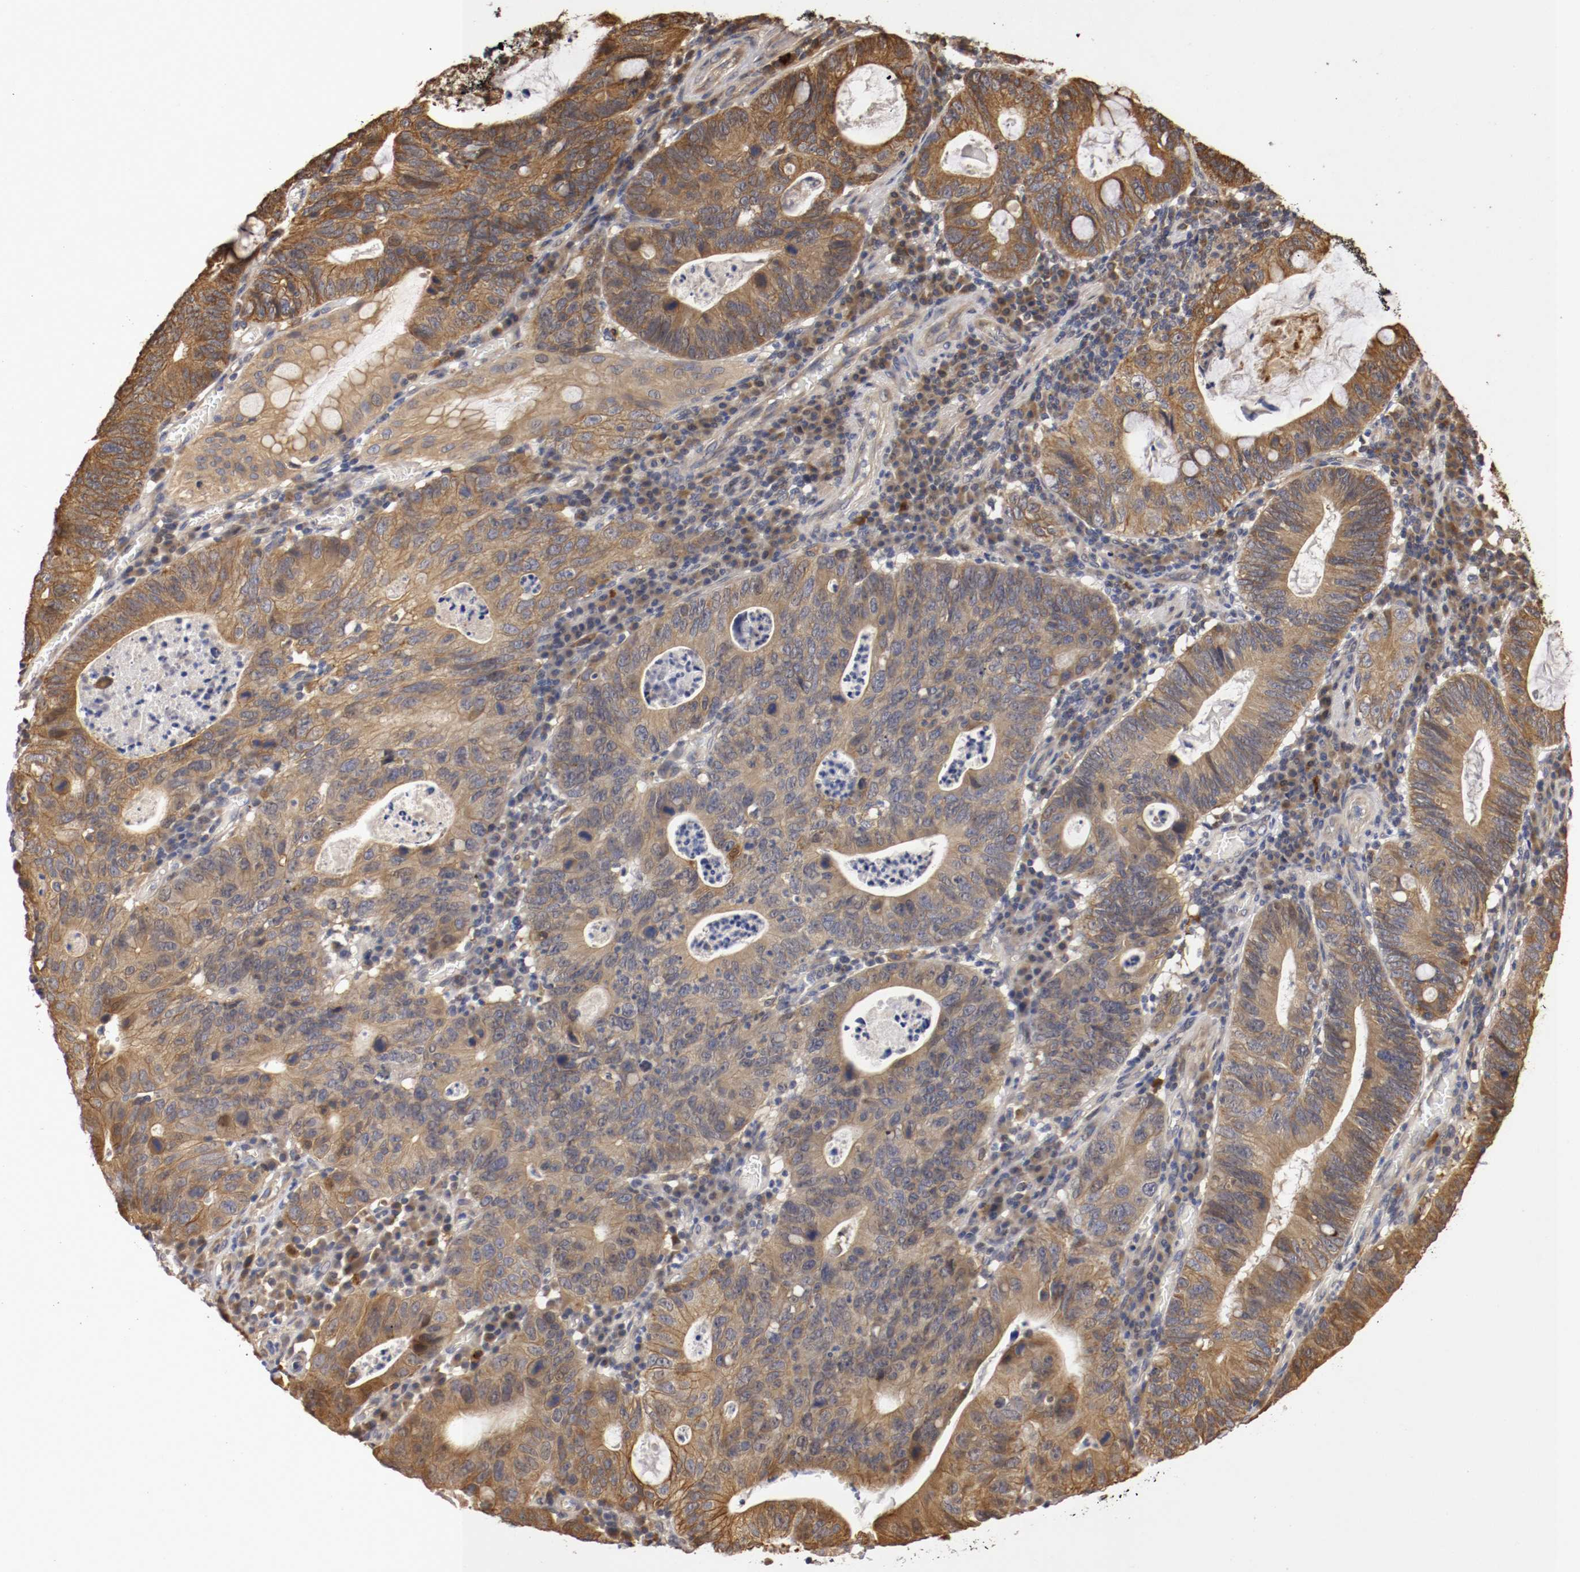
{"staining": {"intensity": "moderate", "quantity": ">75%", "location": "cytoplasmic/membranous"}, "tissue": "stomach cancer", "cell_type": "Tumor cells", "image_type": "cancer", "snomed": [{"axis": "morphology", "description": "Adenocarcinoma, NOS"}, {"axis": "topography", "description": "Stomach"}], "caption": "Immunohistochemical staining of human stomach cancer exhibits moderate cytoplasmic/membranous protein staining in about >75% of tumor cells. (IHC, brightfield microscopy, high magnification).", "gene": "VEZT", "patient": {"sex": "male", "age": 59}}